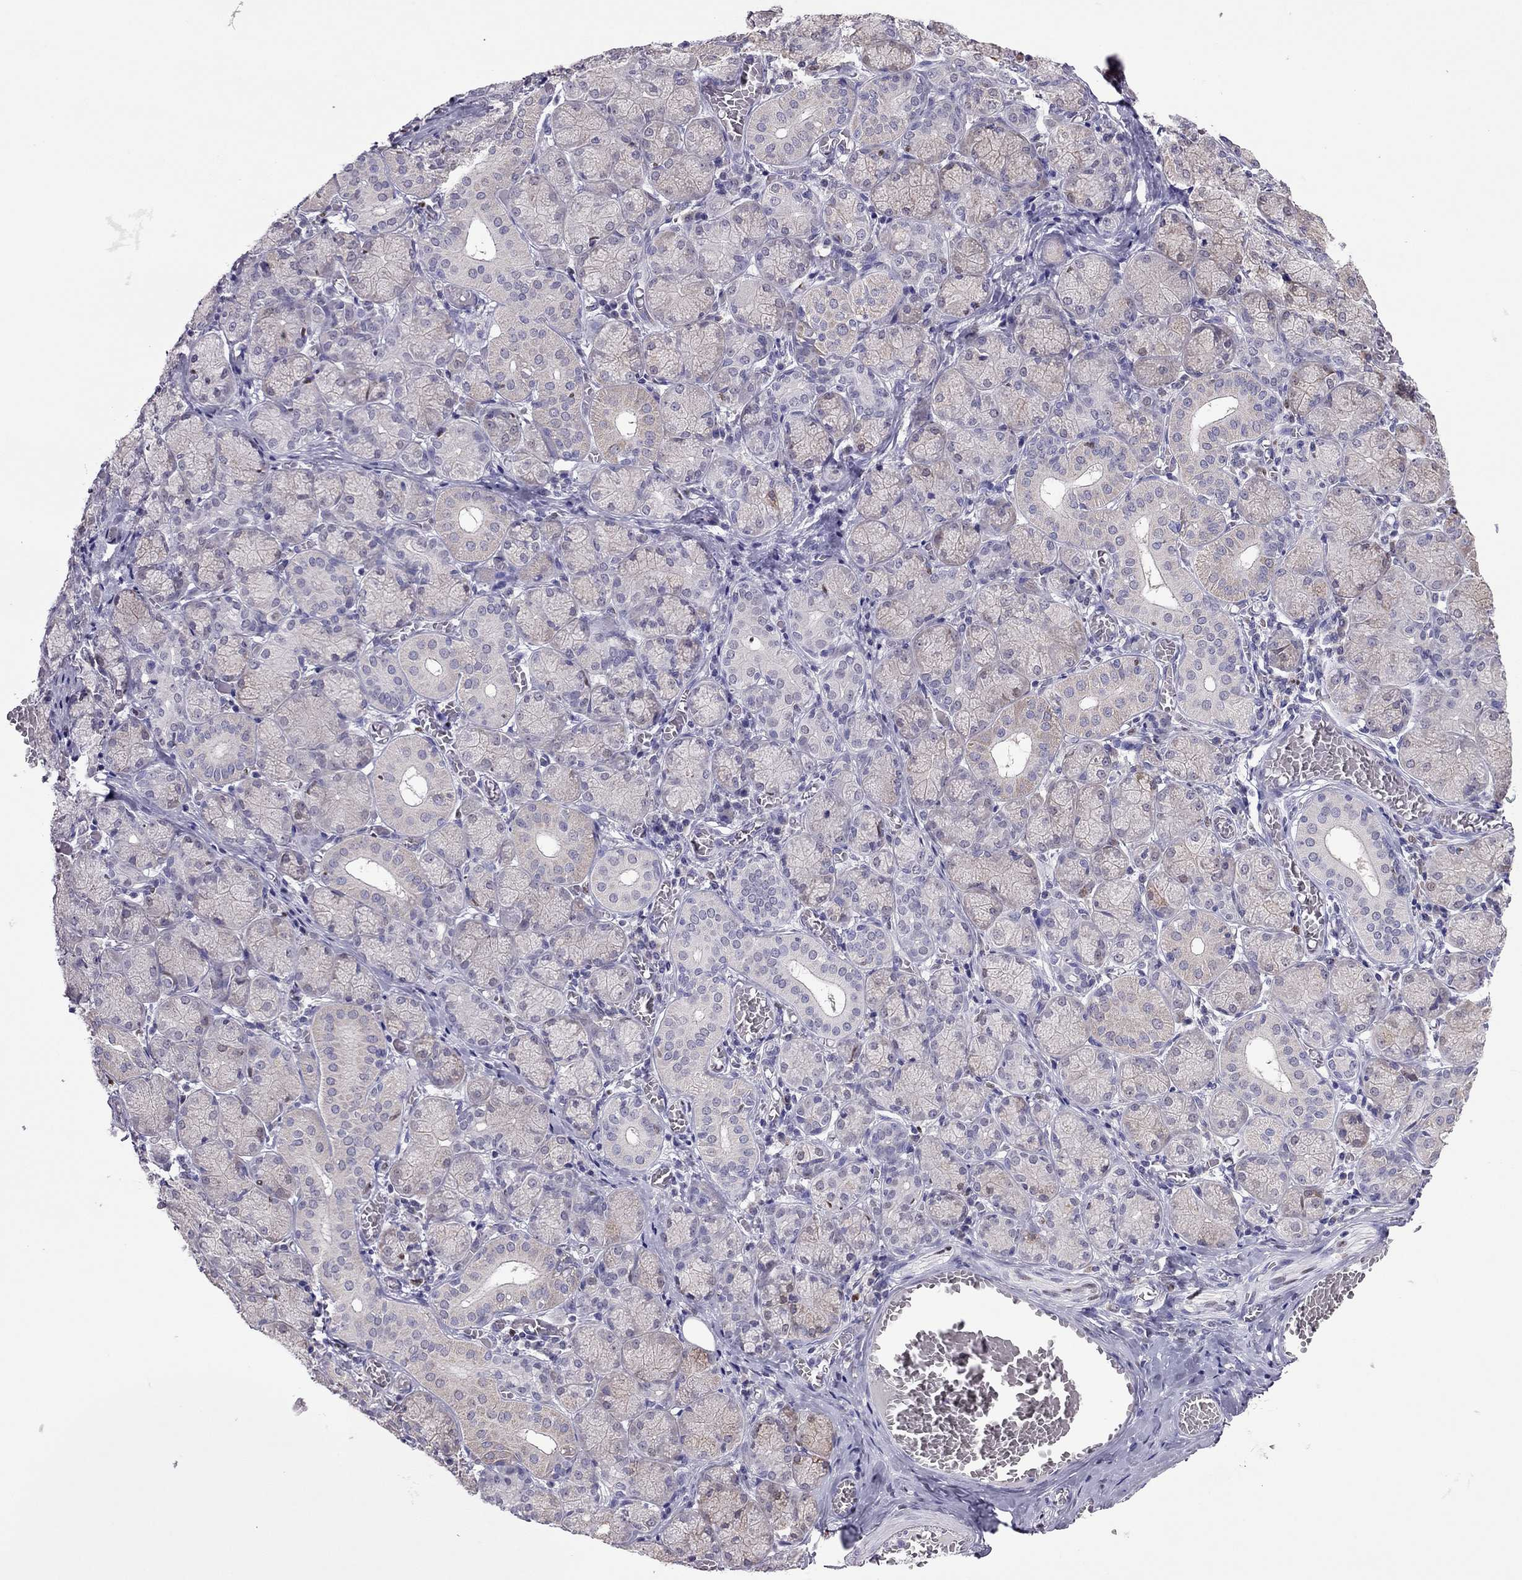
{"staining": {"intensity": "weak", "quantity": "<25%", "location": "cytoplasmic/membranous"}, "tissue": "salivary gland", "cell_type": "Glandular cells", "image_type": "normal", "snomed": [{"axis": "morphology", "description": "Normal tissue, NOS"}, {"axis": "topography", "description": "Salivary gland"}, {"axis": "topography", "description": "Peripheral nerve tissue"}], "caption": "IHC micrograph of normal human salivary gland stained for a protein (brown), which shows no staining in glandular cells.", "gene": "SPINT3", "patient": {"sex": "female", "age": 24}}